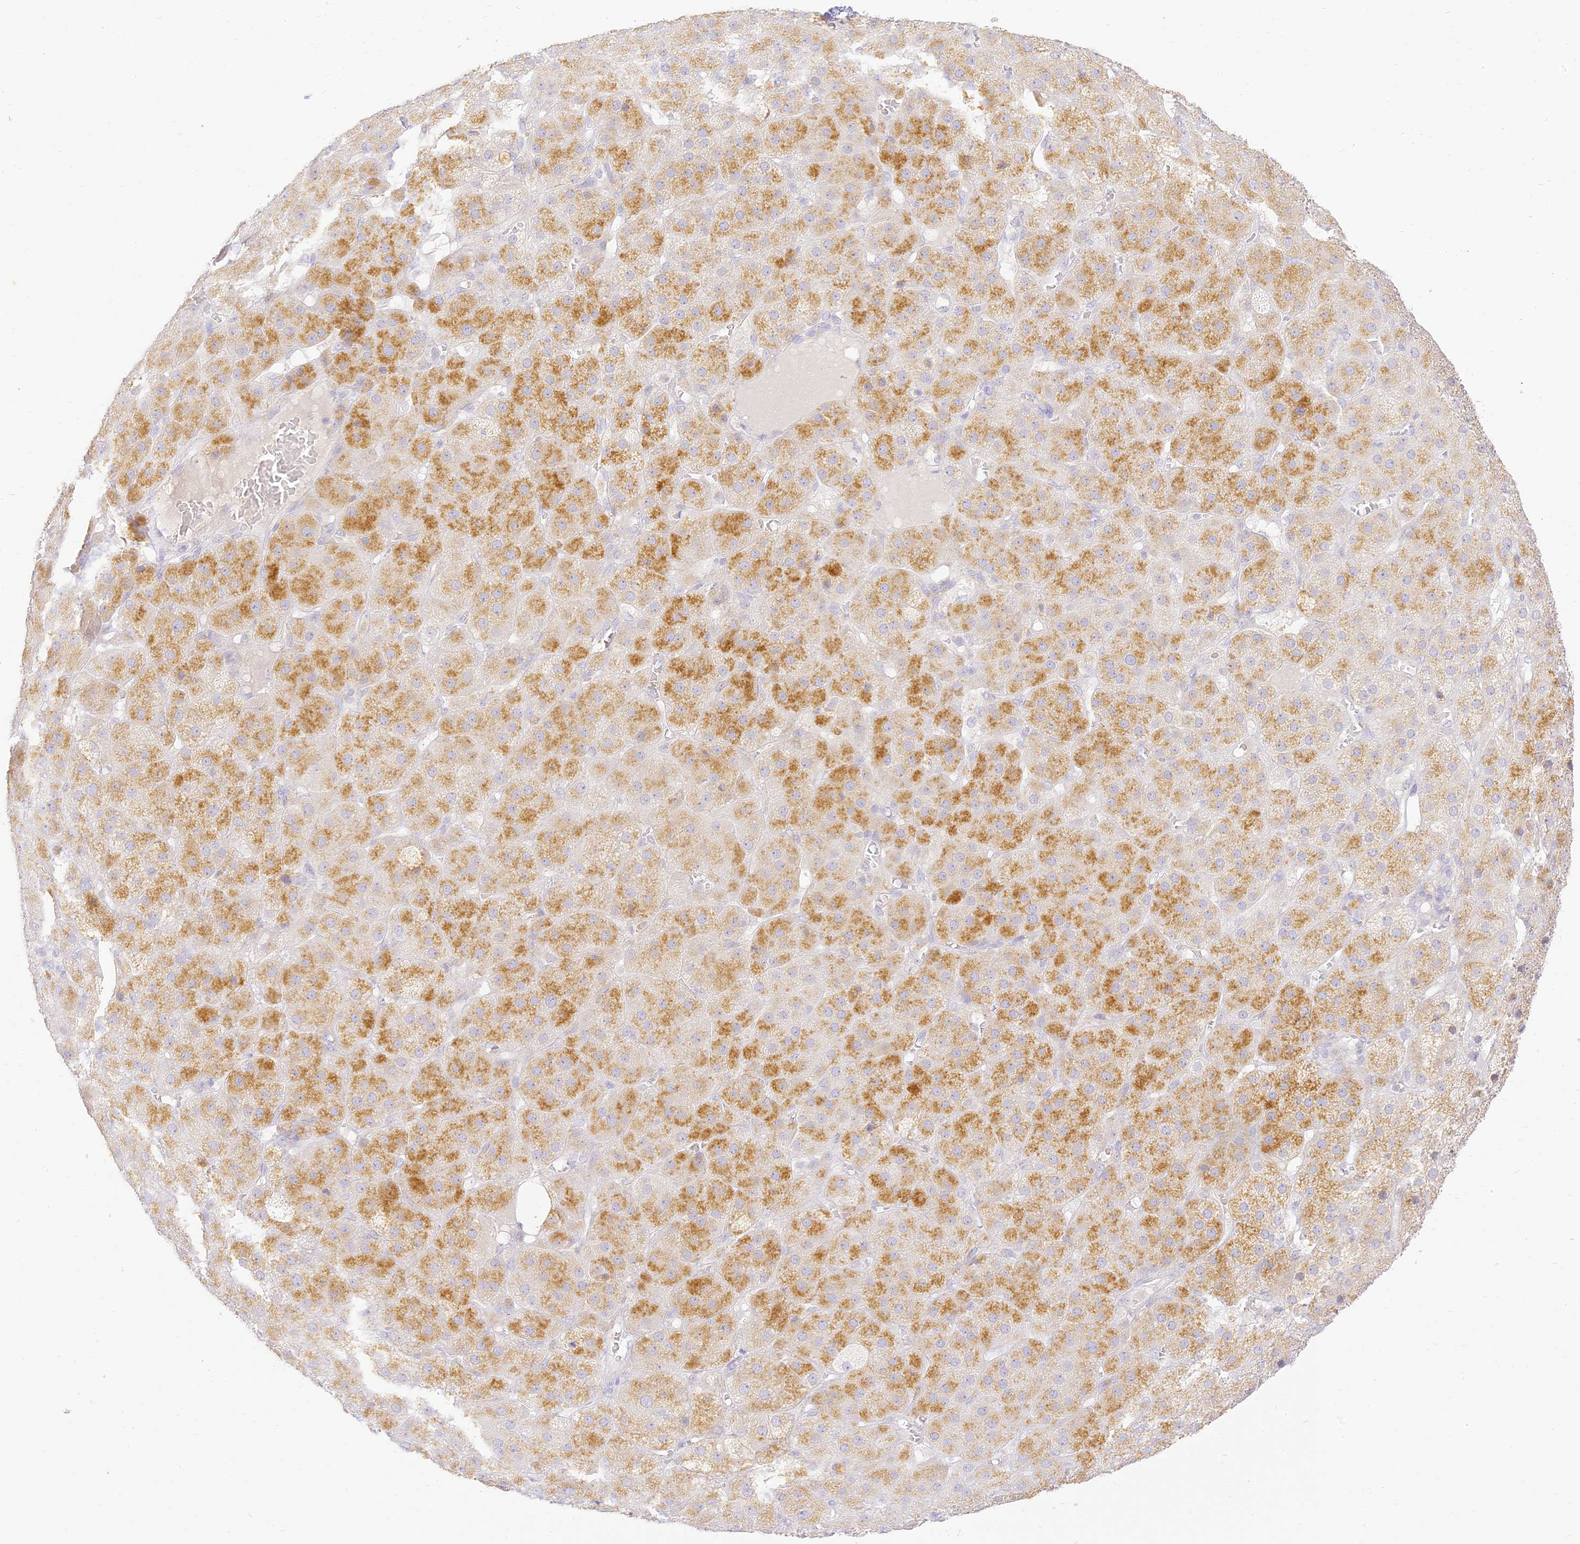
{"staining": {"intensity": "moderate", "quantity": "25%-75%", "location": "cytoplasmic/membranous"}, "tissue": "adrenal gland", "cell_type": "Glandular cells", "image_type": "normal", "snomed": [{"axis": "morphology", "description": "Normal tissue, NOS"}, {"axis": "topography", "description": "Adrenal gland"}], "caption": "Adrenal gland stained with a brown dye demonstrates moderate cytoplasmic/membranous positive positivity in about 25%-75% of glandular cells.", "gene": "SEC13", "patient": {"sex": "female", "age": 57}}